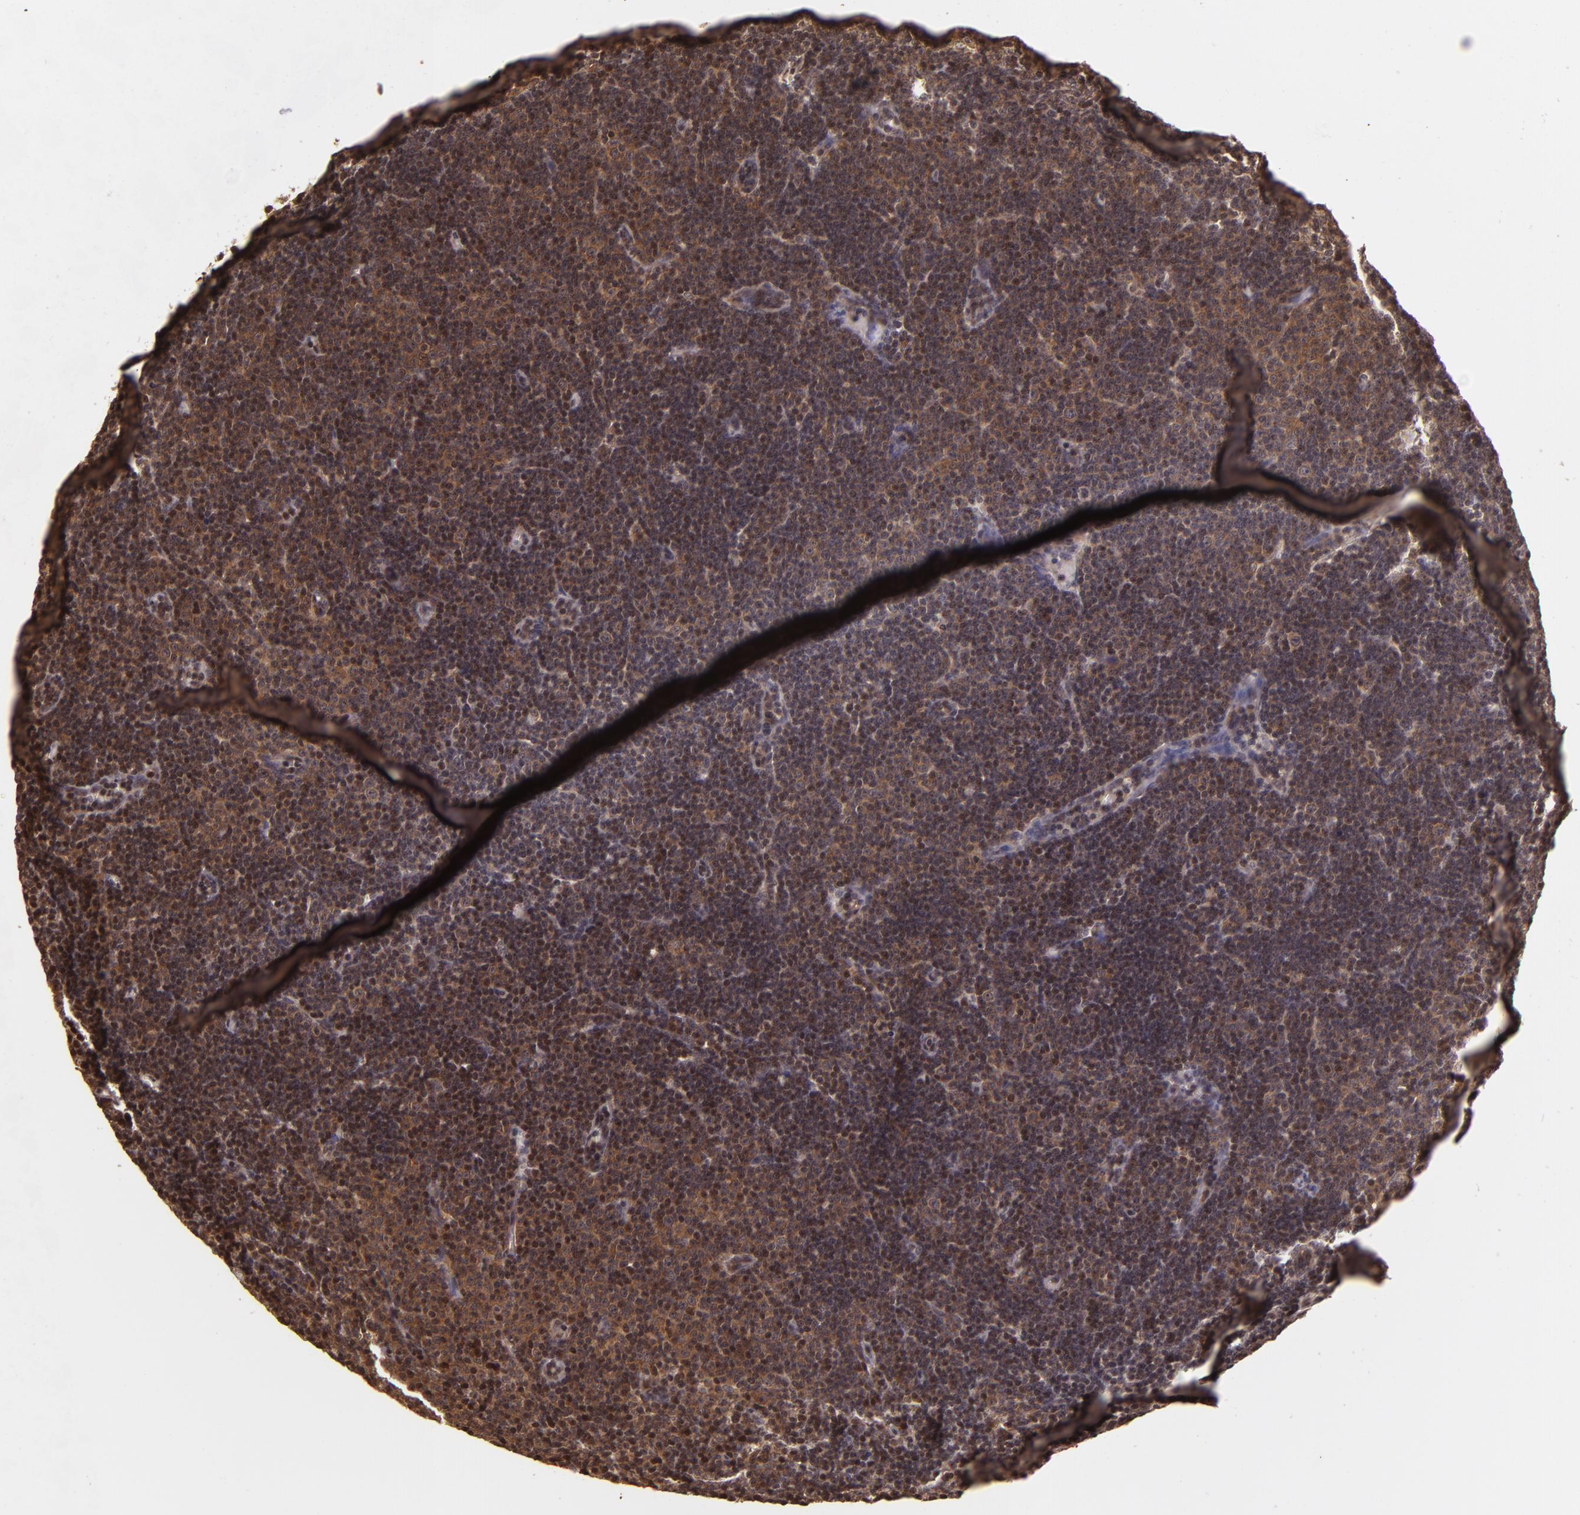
{"staining": {"intensity": "weak", "quantity": "25%-75%", "location": "cytoplasmic/membranous,nuclear"}, "tissue": "lymphoma", "cell_type": "Tumor cells", "image_type": "cancer", "snomed": [{"axis": "morphology", "description": "Malignant lymphoma, non-Hodgkin's type, Low grade"}, {"axis": "topography", "description": "Lymph node"}], "caption": "Immunohistochemistry staining of malignant lymphoma, non-Hodgkin's type (low-grade), which demonstrates low levels of weak cytoplasmic/membranous and nuclear staining in approximately 25%-75% of tumor cells indicating weak cytoplasmic/membranous and nuclear protein expression. The staining was performed using DAB (brown) for protein detection and nuclei were counterstained in hematoxylin (blue).", "gene": "TXNRD2", "patient": {"sex": "male", "age": 57}}